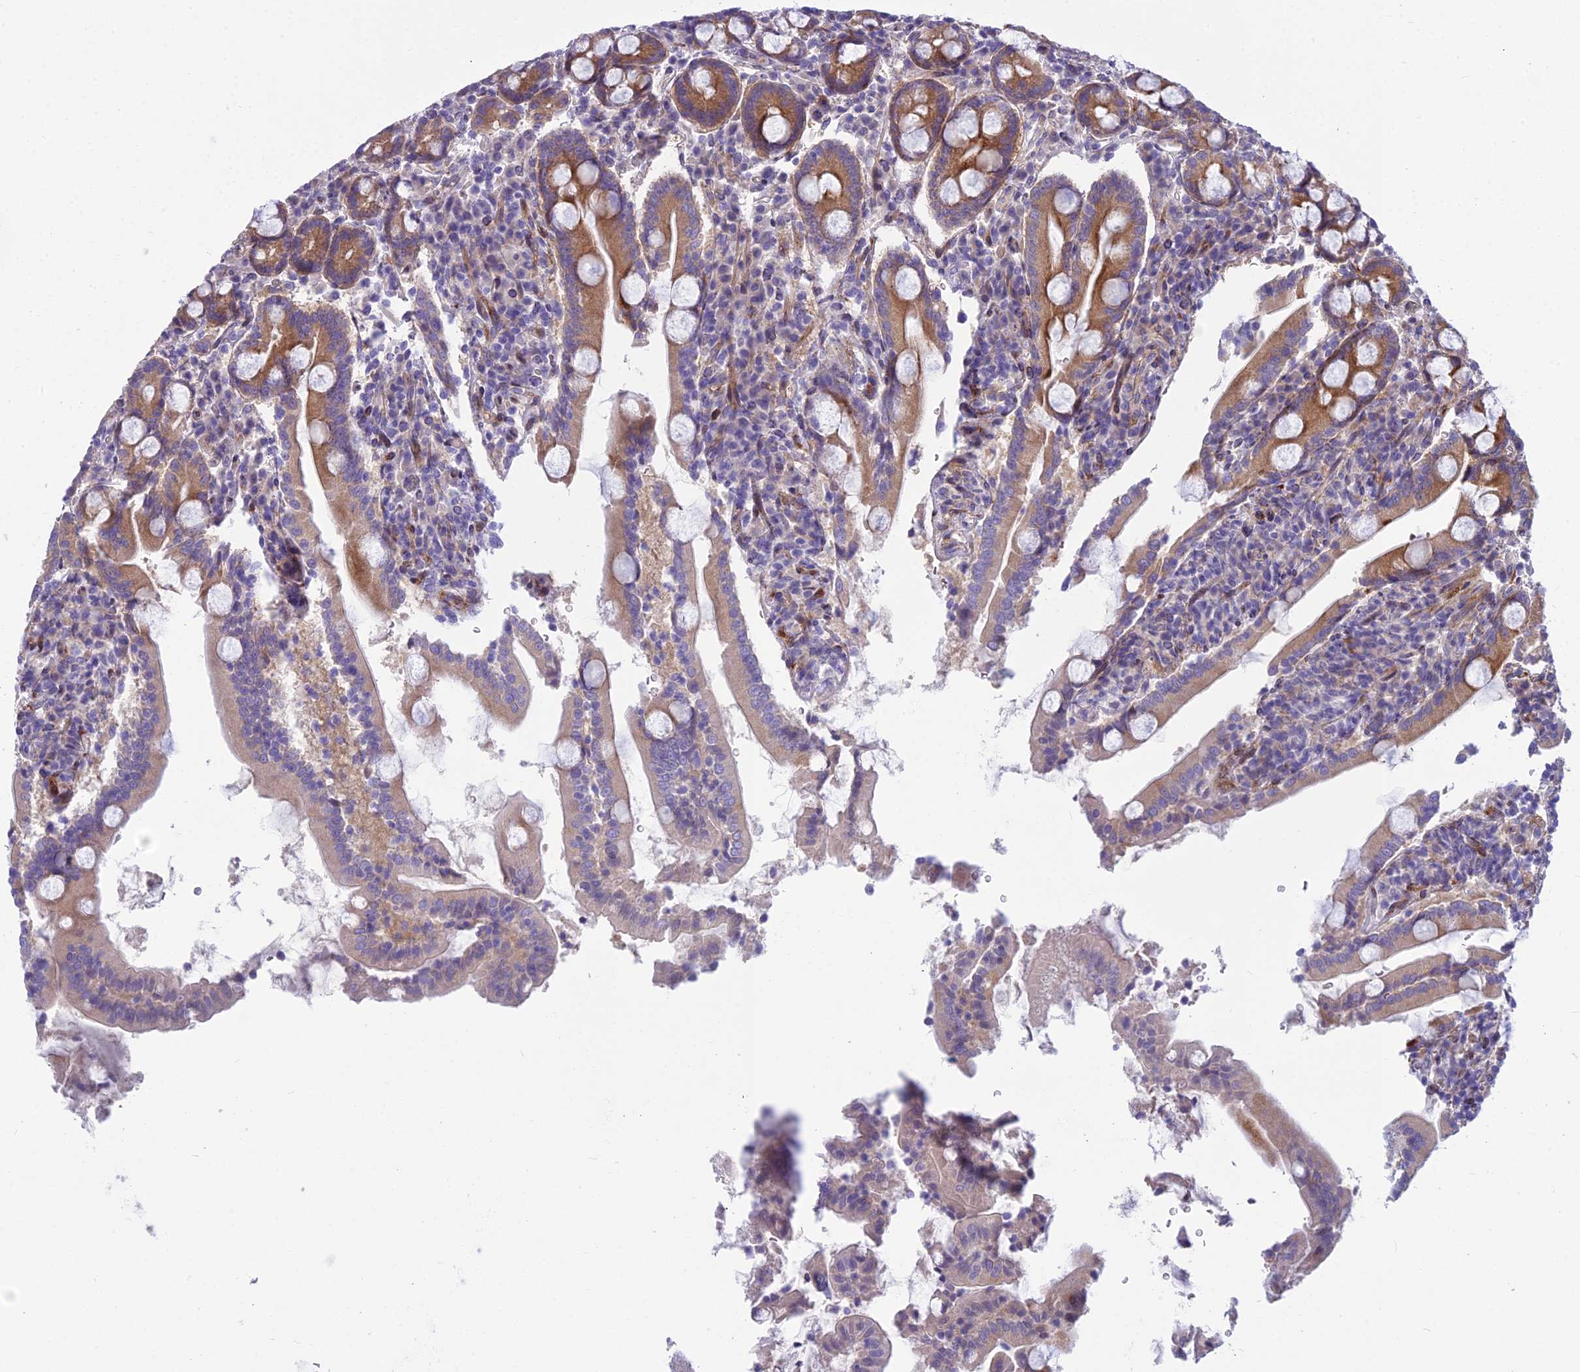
{"staining": {"intensity": "moderate", "quantity": "25%-75%", "location": "cytoplasmic/membranous"}, "tissue": "duodenum", "cell_type": "Glandular cells", "image_type": "normal", "snomed": [{"axis": "morphology", "description": "Normal tissue, NOS"}, {"axis": "topography", "description": "Duodenum"}], "caption": "Immunohistochemical staining of normal duodenum reveals 25%-75% levels of moderate cytoplasmic/membranous protein staining in about 25%-75% of glandular cells. (DAB IHC with brightfield microscopy, high magnification).", "gene": "PCDHB14", "patient": {"sex": "male", "age": 35}}